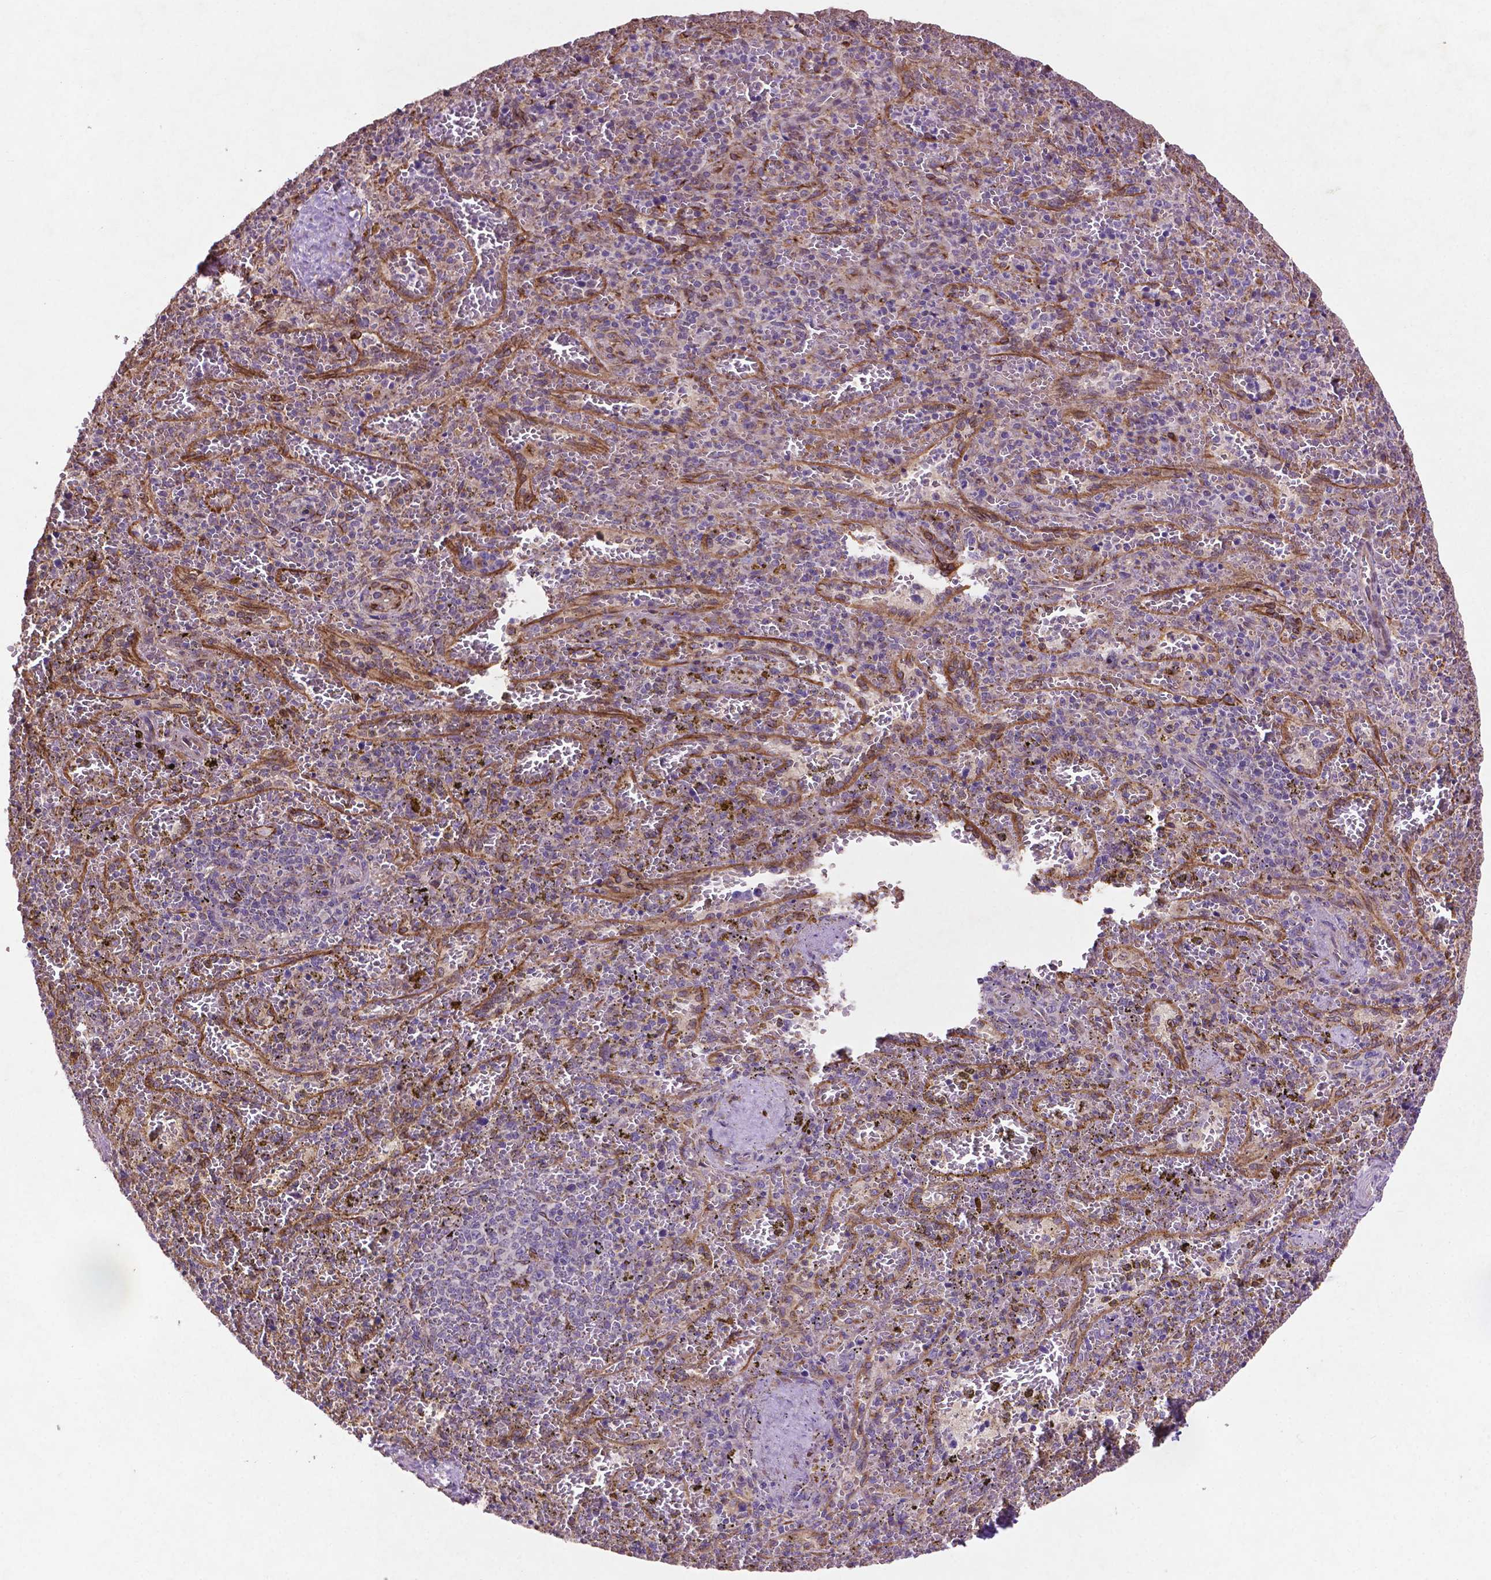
{"staining": {"intensity": "negative", "quantity": "none", "location": "none"}, "tissue": "spleen", "cell_type": "Cells in red pulp", "image_type": "normal", "snomed": [{"axis": "morphology", "description": "Normal tissue, NOS"}, {"axis": "topography", "description": "Spleen"}], "caption": "DAB (3,3'-diaminobenzidine) immunohistochemical staining of benign human spleen demonstrates no significant expression in cells in red pulp.", "gene": "MBTPS1", "patient": {"sex": "female", "age": 50}}